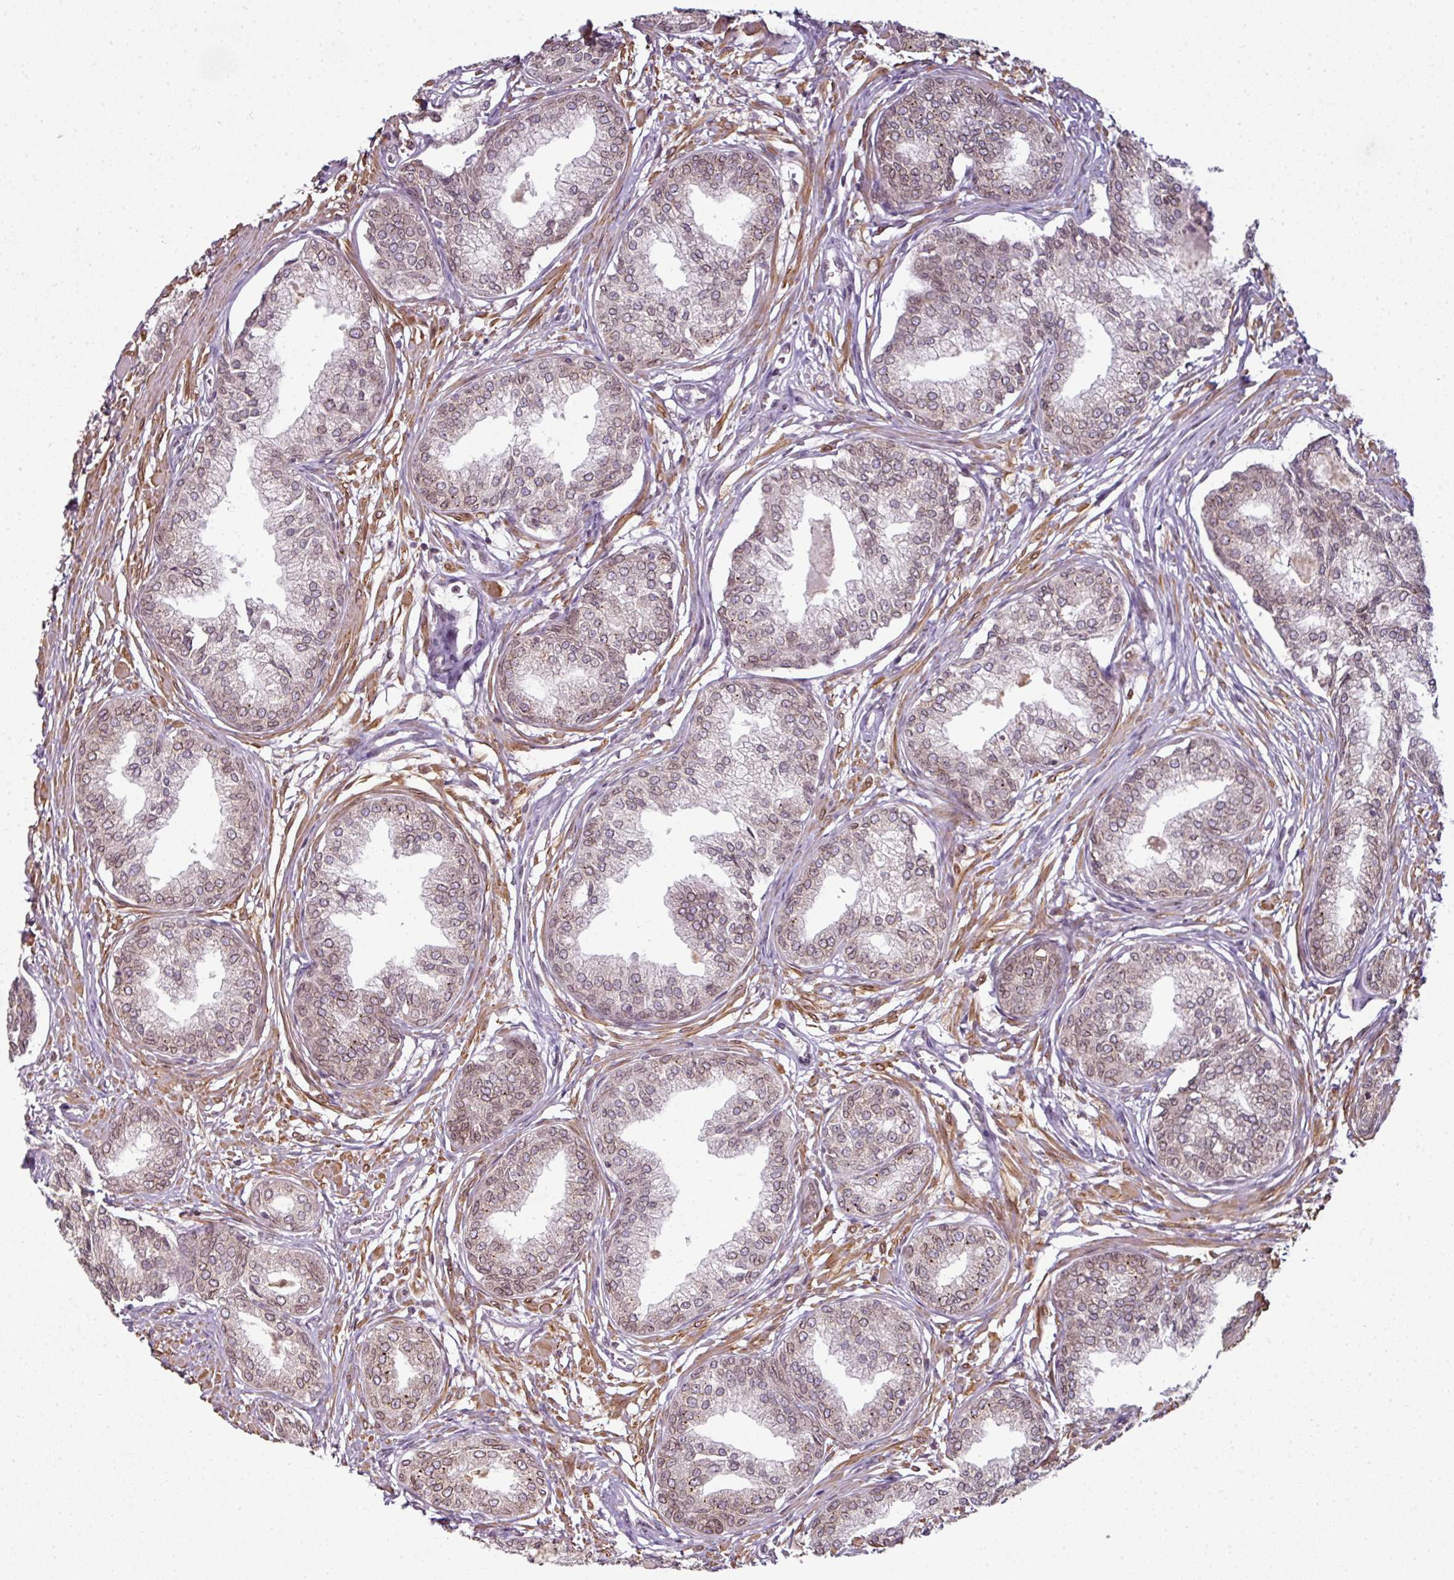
{"staining": {"intensity": "moderate", "quantity": "25%-75%", "location": "cytoplasmic/membranous,nuclear"}, "tissue": "prostate cancer", "cell_type": "Tumor cells", "image_type": "cancer", "snomed": [{"axis": "morphology", "description": "Adenocarcinoma, High grade"}, {"axis": "topography", "description": "Prostate"}], "caption": "Protein expression analysis of prostate cancer (high-grade adenocarcinoma) demonstrates moderate cytoplasmic/membranous and nuclear positivity in approximately 25%-75% of tumor cells. The staining was performed using DAB to visualize the protein expression in brown, while the nuclei were stained in blue with hematoxylin (Magnification: 20x).", "gene": "RANGAP1", "patient": {"sex": "male", "age": 67}}